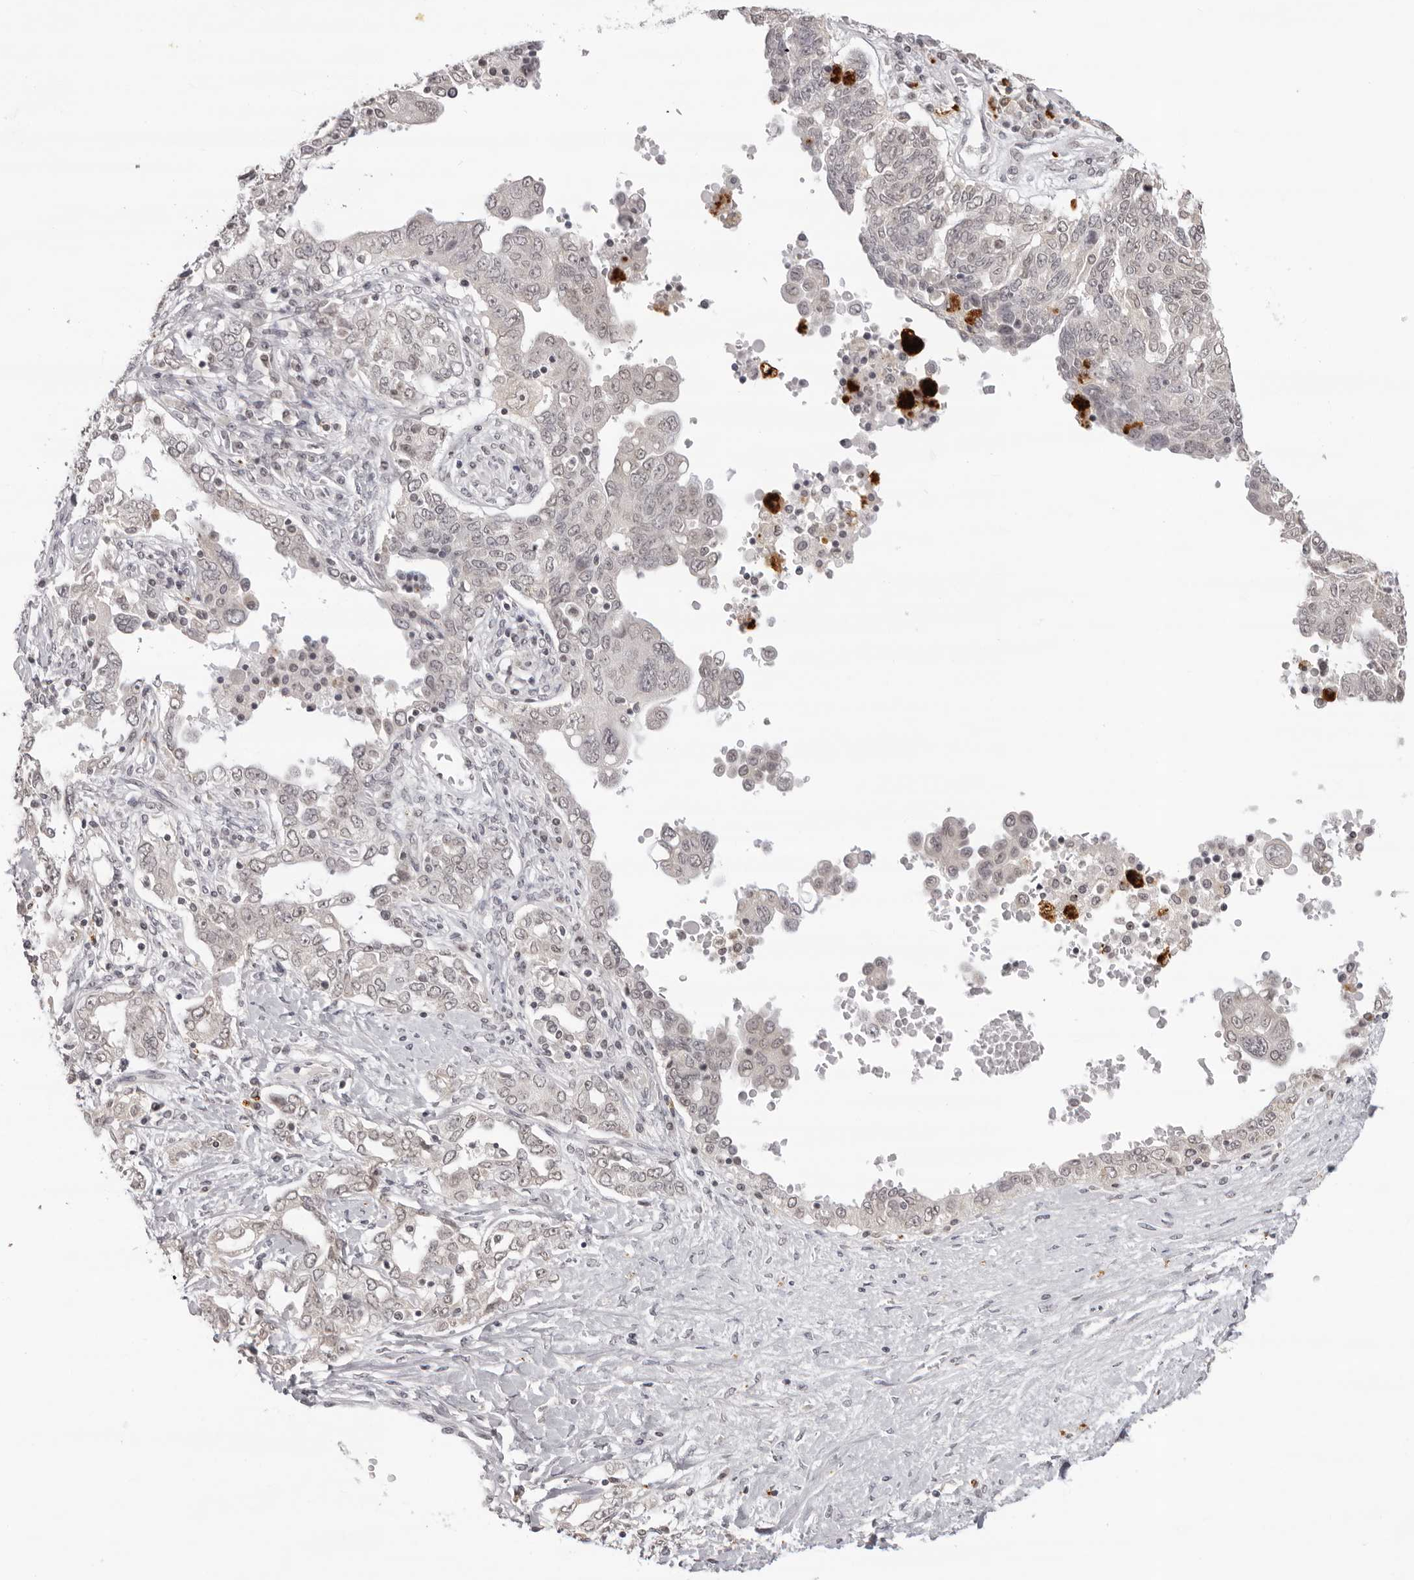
{"staining": {"intensity": "negative", "quantity": "none", "location": "none"}, "tissue": "ovarian cancer", "cell_type": "Tumor cells", "image_type": "cancer", "snomed": [{"axis": "morphology", "description": "Carcinoma, endometroid"}, {"axis": "topography", "description": "Ovary"}], "caption": "This photomicrograph is of ovarian cancer (endometroid carcinoma) stained with immunohistochemistry to label a protein in brown with the nuclei are counter-stained blue. There is no positivity in tumor cells.", "gene": "NTM", "patient": {"sex": "female", "age": 62}}